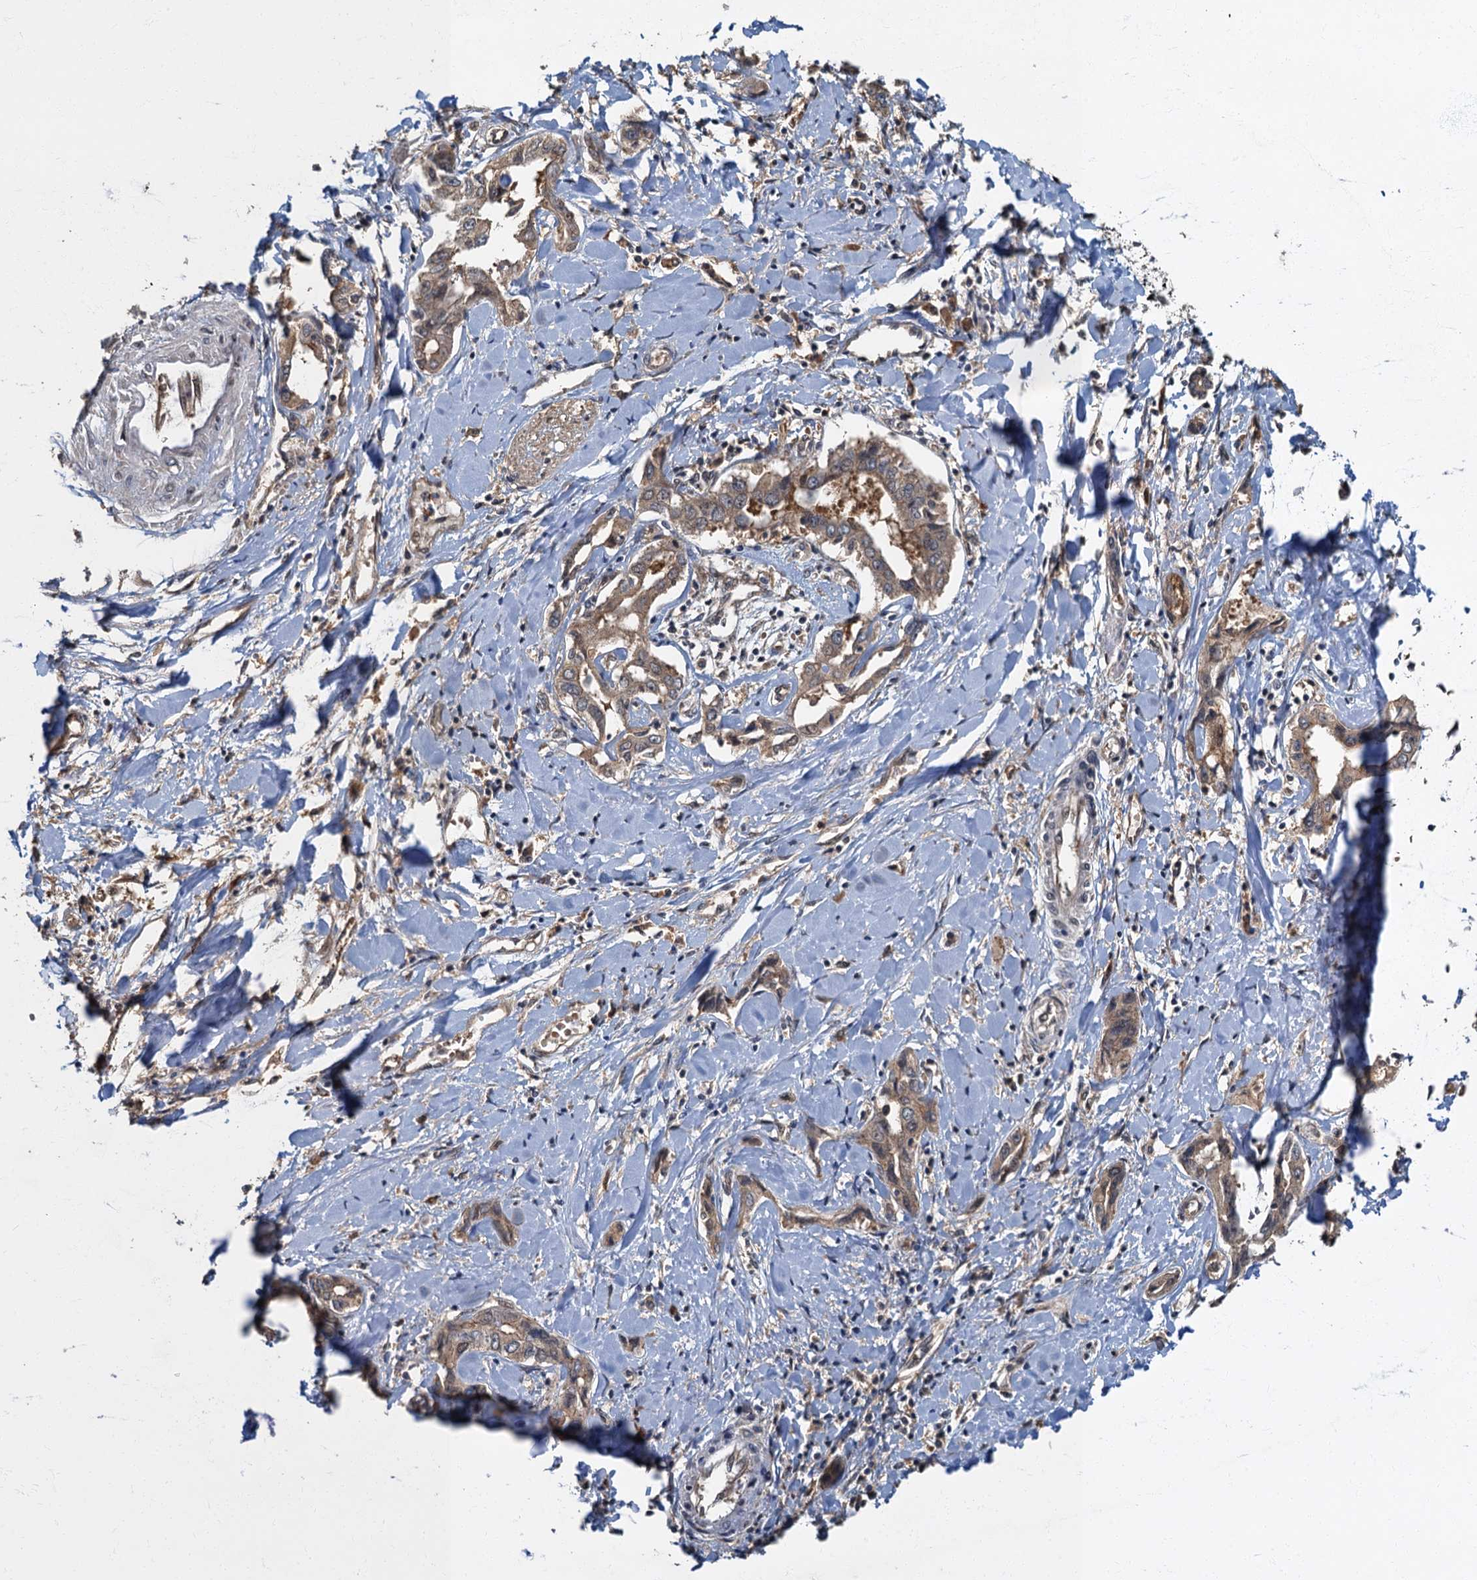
{"staining": {"intensity": "moderate", "quantity": ">75%", "location": "cytoplasmic/membranous"}, "tissue": "liver cancer", "cell_type": "Tumor cells", "image_type": "cancer", "snomed": [{"axis": "morphology", "description": "Cholangiocarcinoma"}, {"axis": "topography", "description": "Liver"}], "caption": "Moderate cytoplasmic/membranous protein expression is identified in about >75% of tumor cells in liver cancer.", "gene": "TBCK", "patient": {"sex": "male", "age": 59}}